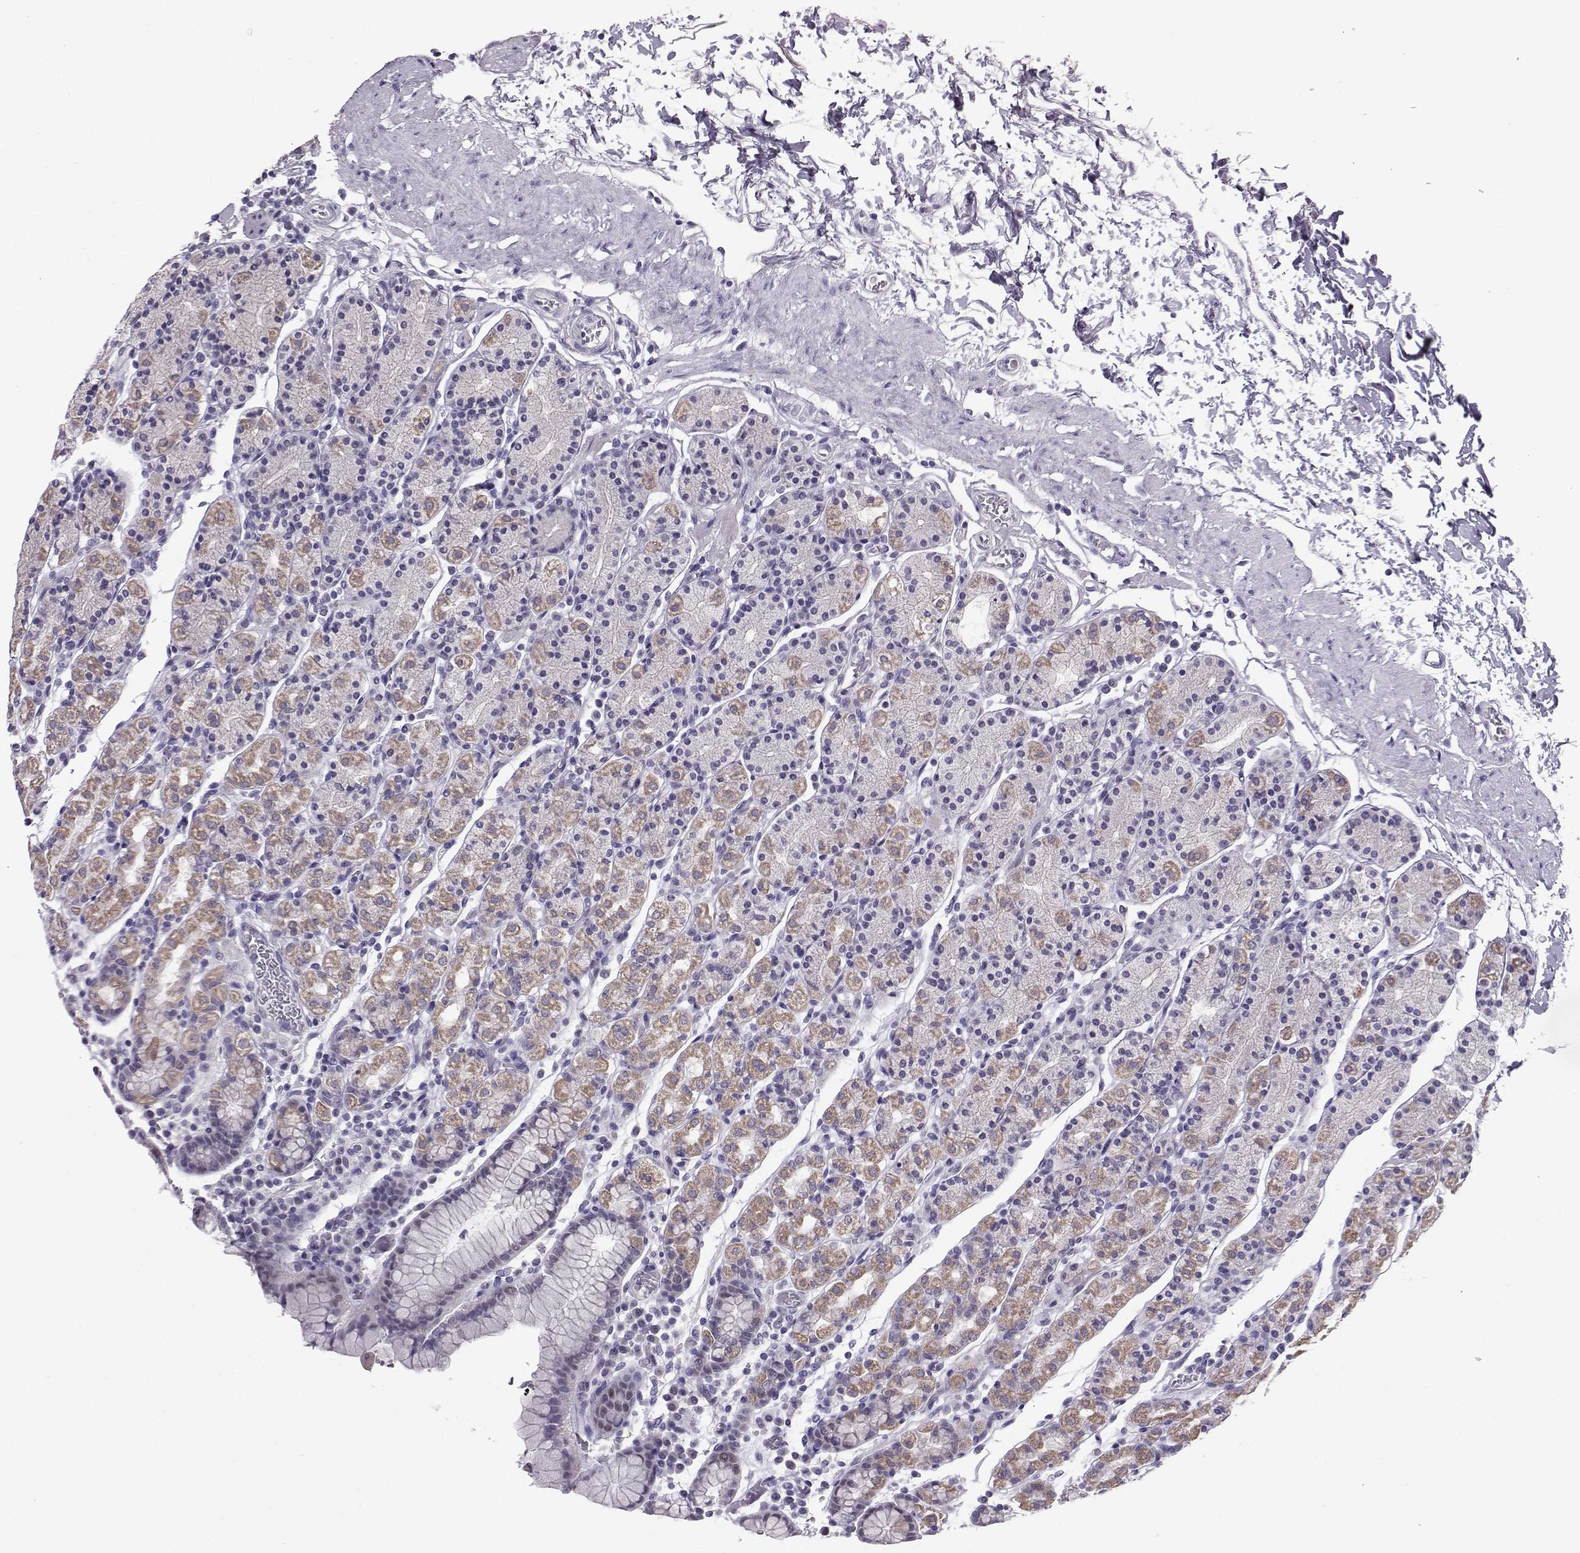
{"staining": {"intensity": "moderate", "quantity": "<25%", "location": "cytoplasmic/membranous"}, "tissue": "stomach", "cell_type": "Glandular cells", "image_type": "normal", "snomed": [{"axis": "morphology", "description": "Normal tissue, NOS"}, {"axis": "topography", "description": "Stomach, upper"}, {"axis": "topography", "description": "Stomach"}], "caption": "Immunohistochemical staining of unremarkable human stomach reveals <25% levels of moderate cytoplasmic/membranous protein positivity in about <25% of glandular cells. The staining is performed using DAB (3,3'-diaminobenzidine) brown chromogen to label protein expression. The nuclei are counter-stained blue using hematoxylin.", "gene": "DNAAF1", "patient": {"sex": "male", "age": 62}}